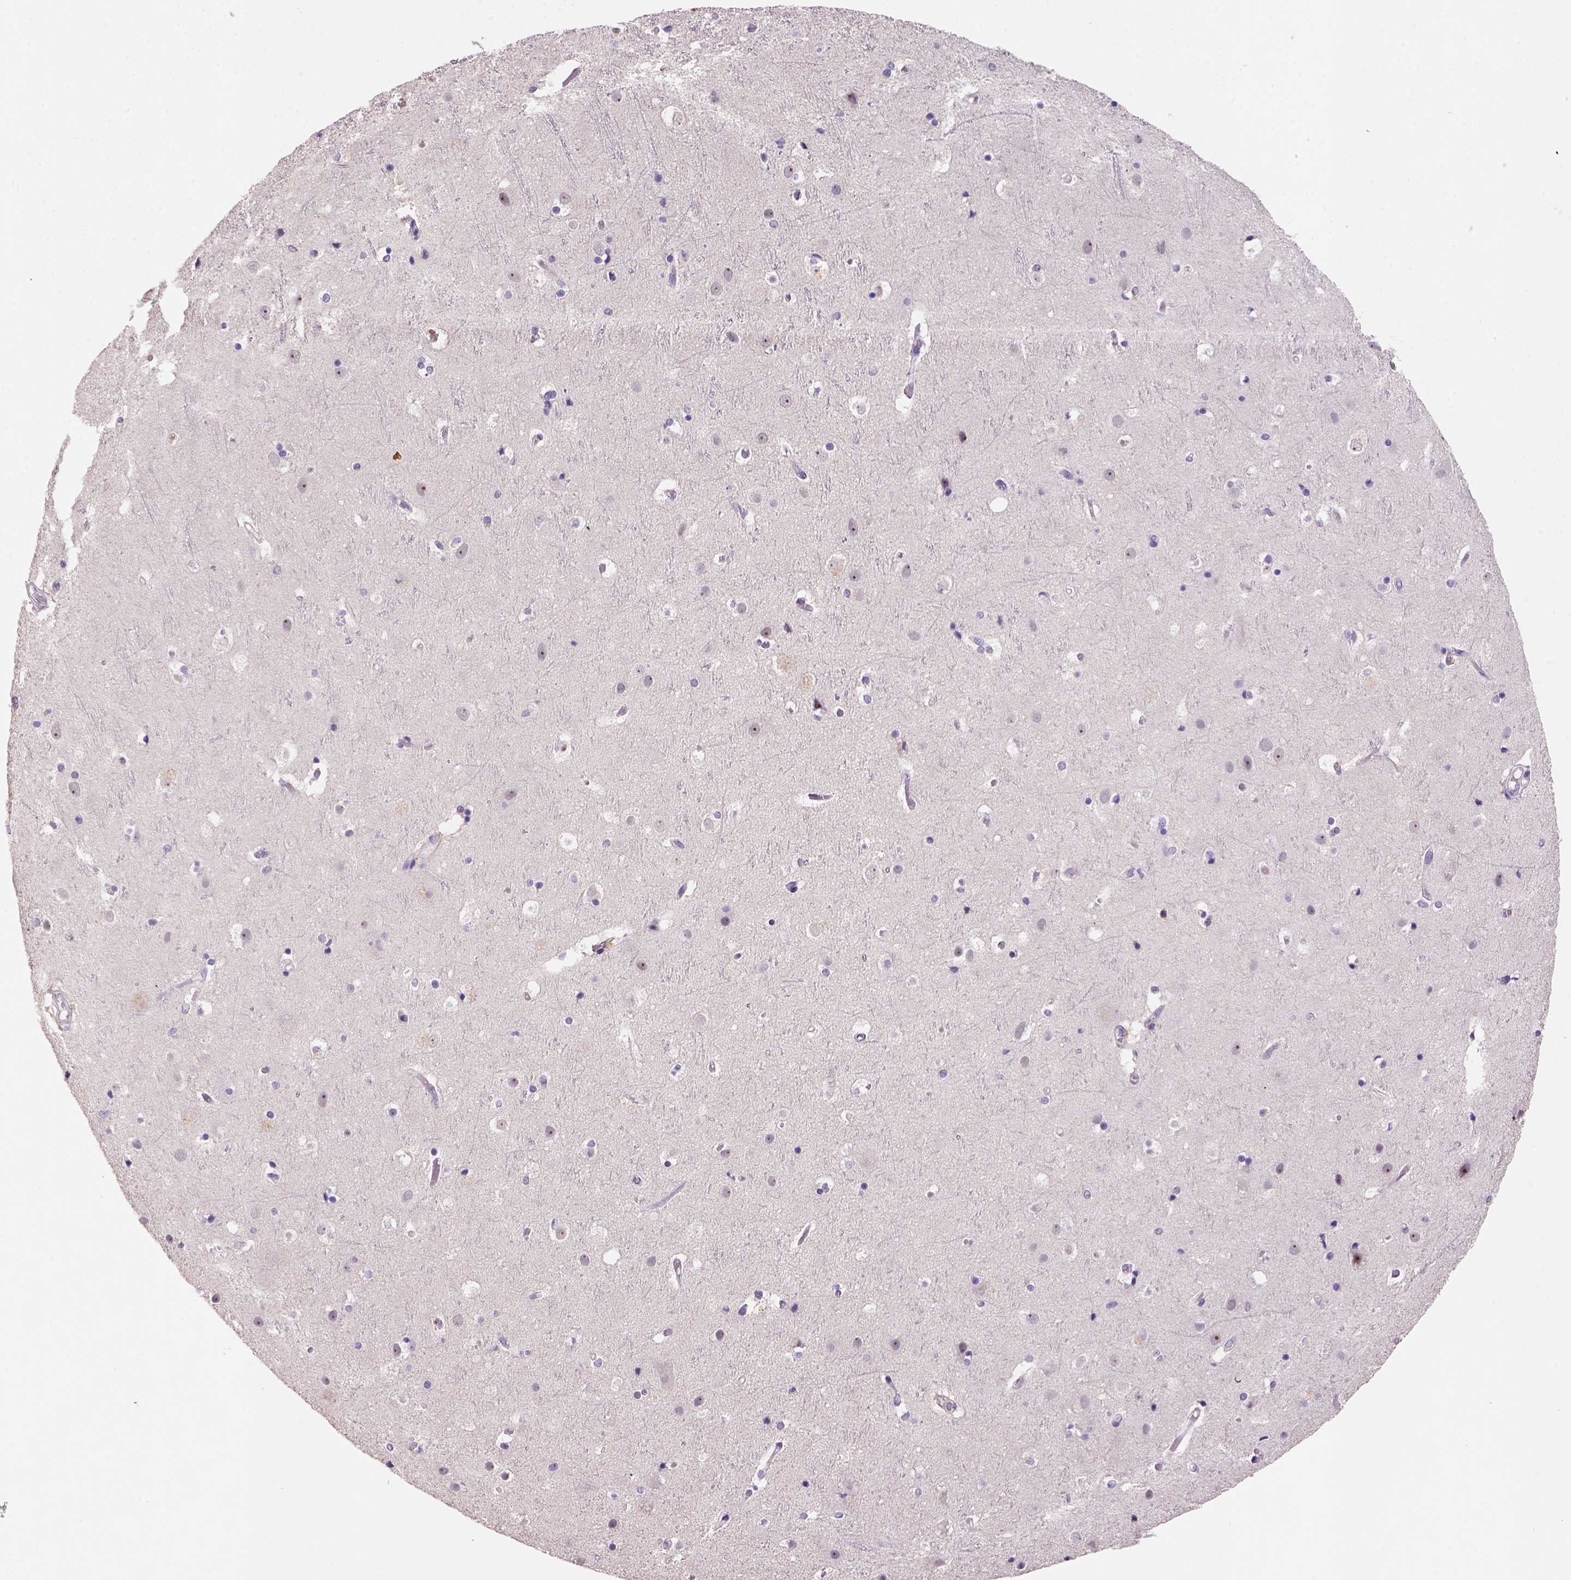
{"staining": {"intensity": "negative", "quantity": "none", "location": "none"}, "tissue": "cerebral cortex", "cell_type": "Endothelial cells", "image_type": "normal", "snomed": [{"axis": "morphology", "description": "Normal tissue, NOS"}, {"axis": "topography", "description": "Cerebral cortex"}], "caption": "Immunohistochemistry image of normal human cerebral cortex stained for a protein (brown), which reveals no positivity in endothelial cells.", "gene": "SCML4", "patient": {"sex": "female", "age": 52}}